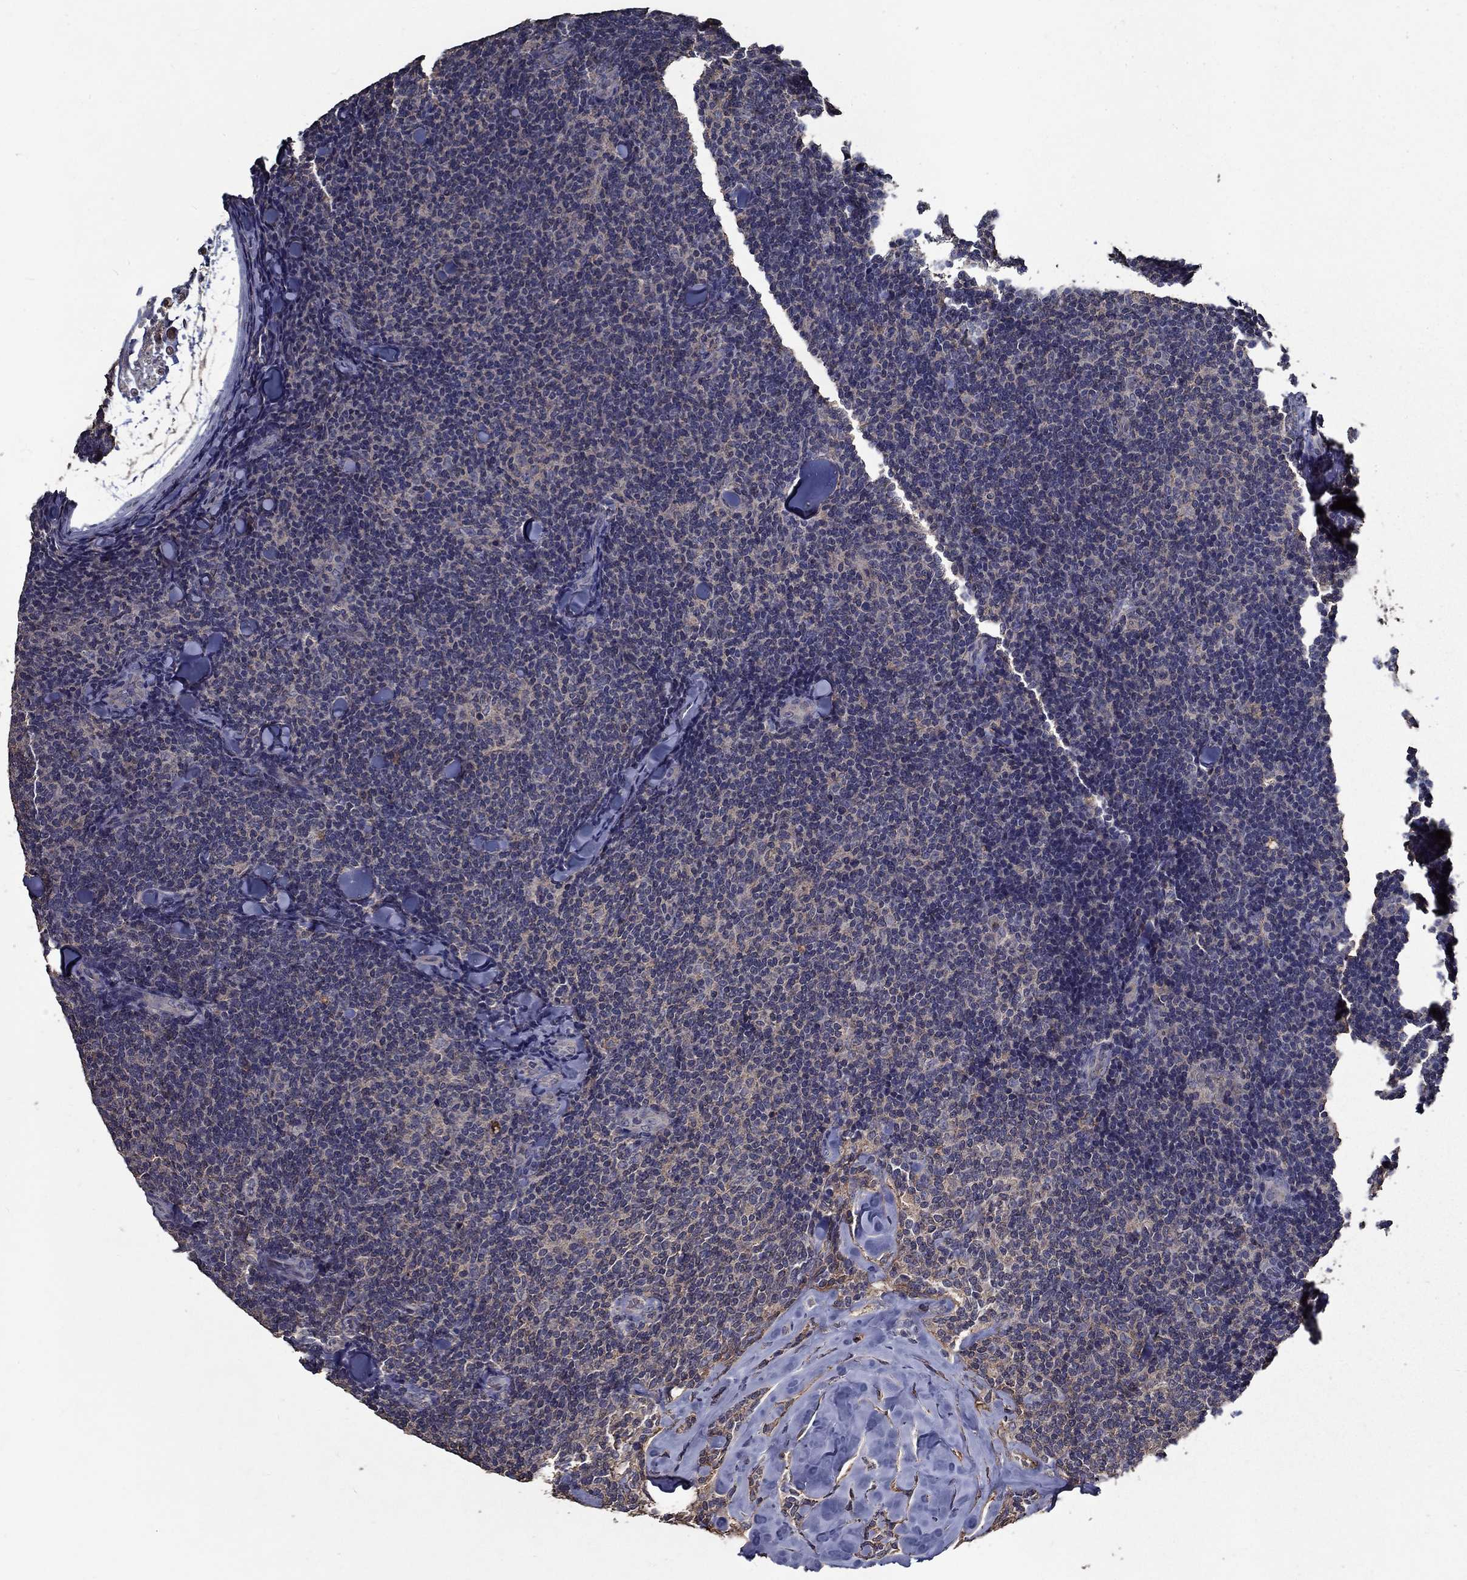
{"staining": {"intensity": "negative", "quantity": "none", "location": "none"}, "tissue": "lymphoma", "cell_type": "Tumor cells", "image_type": "cancer", "snomed": [{"axis": "morphology", "description": "Malignant lymphoma, non-Hodgkin's type, Low grade"}, {"axis": "topography", "description": "Lymph node"}], "caption": "Micrograph shows no protein staining in tumor cells of malignant lymphoma, non-Hodgkin's type (low-grade) tissue.", "gene": "SLC44A1", "patient": {"sex": "female", "age": 56}}